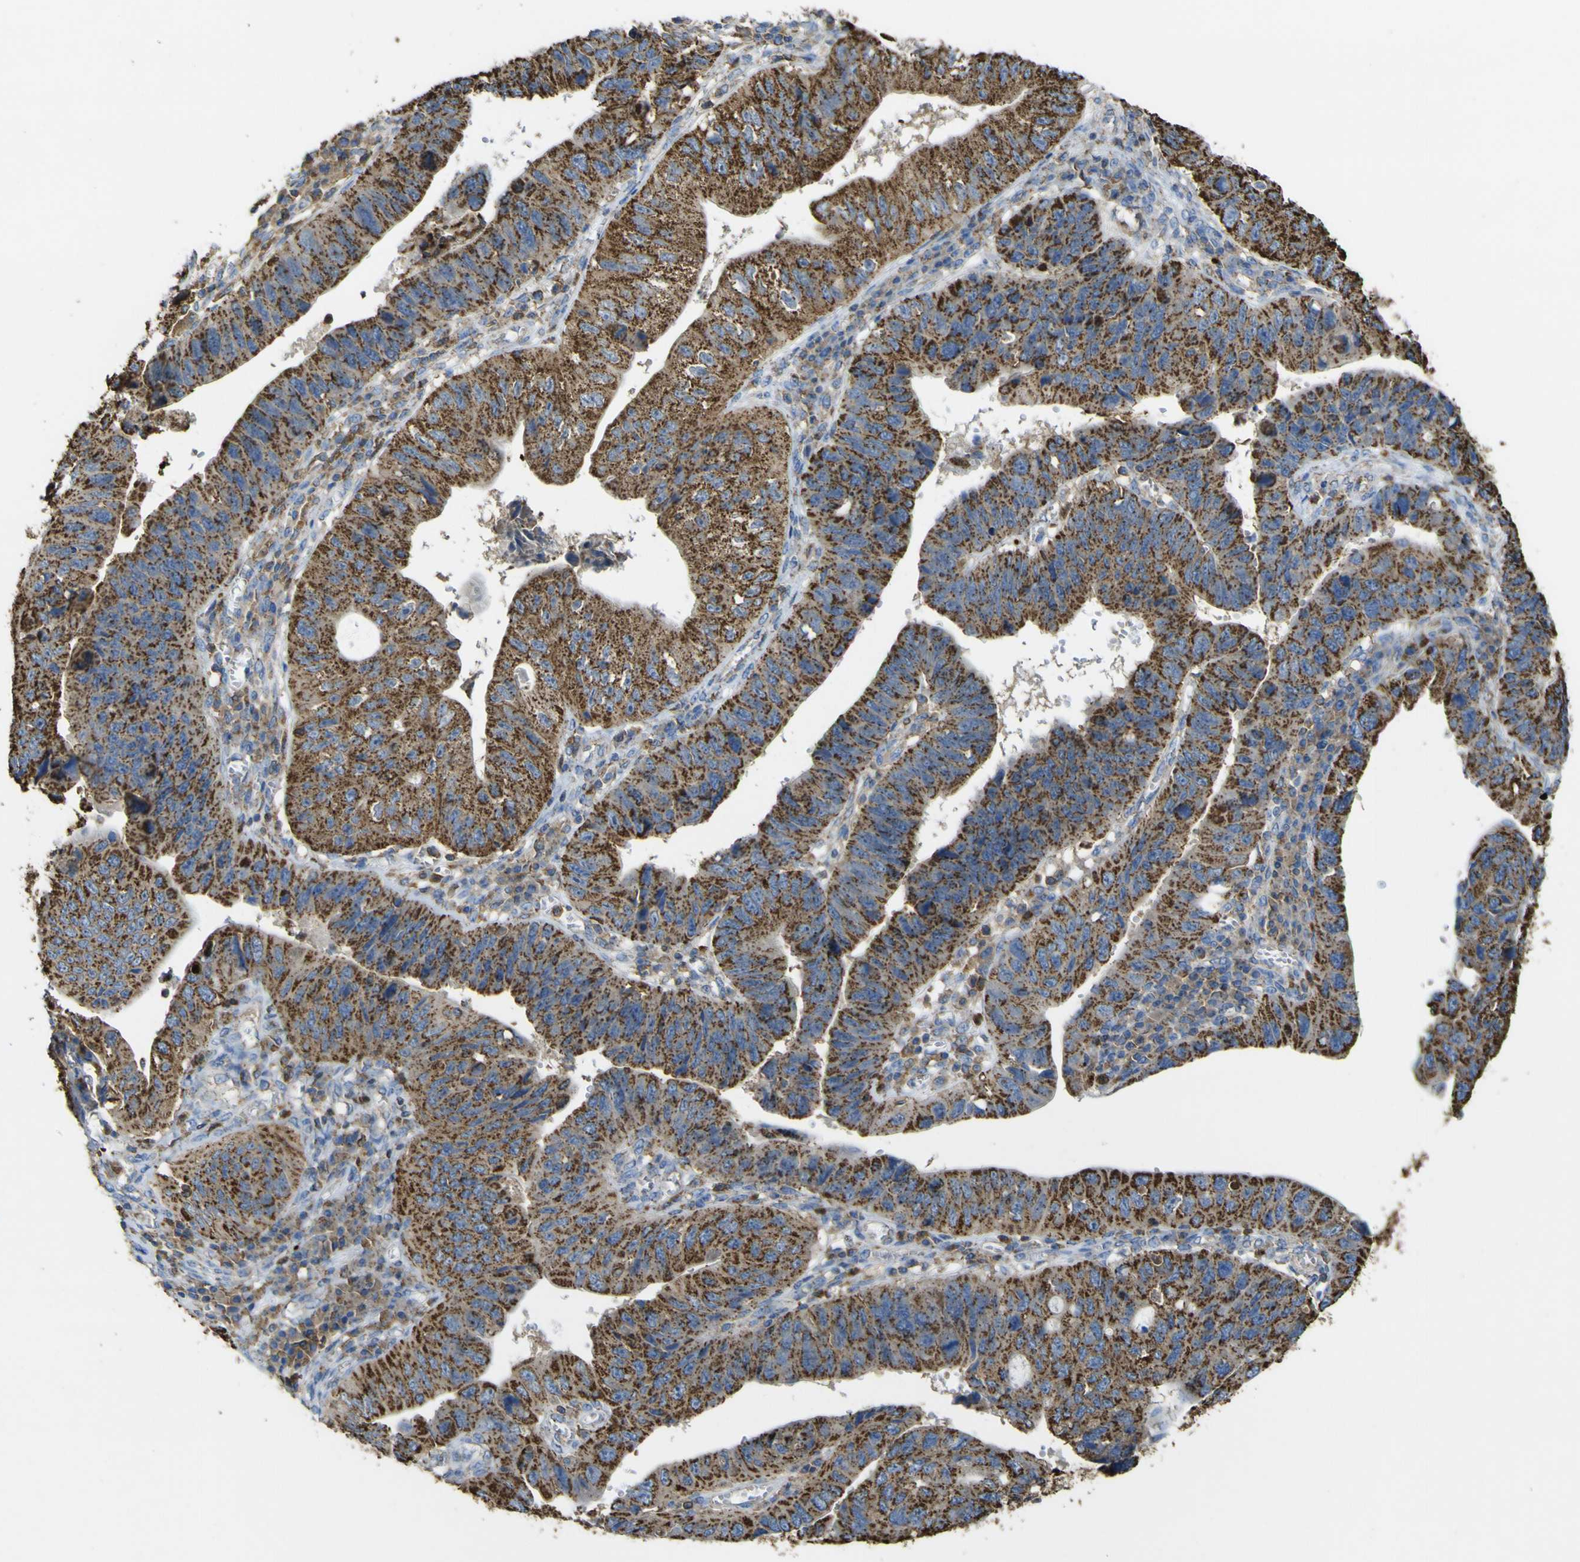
{"staining": {"intensity": "strong", "quantity": ">75%", "location": "cytoplasmic/membranous"}, "tissue": "stomach cancer", "cell_type": "Tumor cells", "image_type": "cancer", "snomed": [{"axis": "morphology", "description": "Adenocarcinoma, NOS"}, {"axis": "topography", "description": "Stomach"}], "caption": "DAB (3,3'-diaminobenzidine) immunohistochemical staining of human adenocarcinoma (stomach) demonstrates strong cytoplasmic/membranous protein expression in about >75% of tumor cells.", "gene": "ACSL3", "patient": {"sex": "male", "age": 59}}